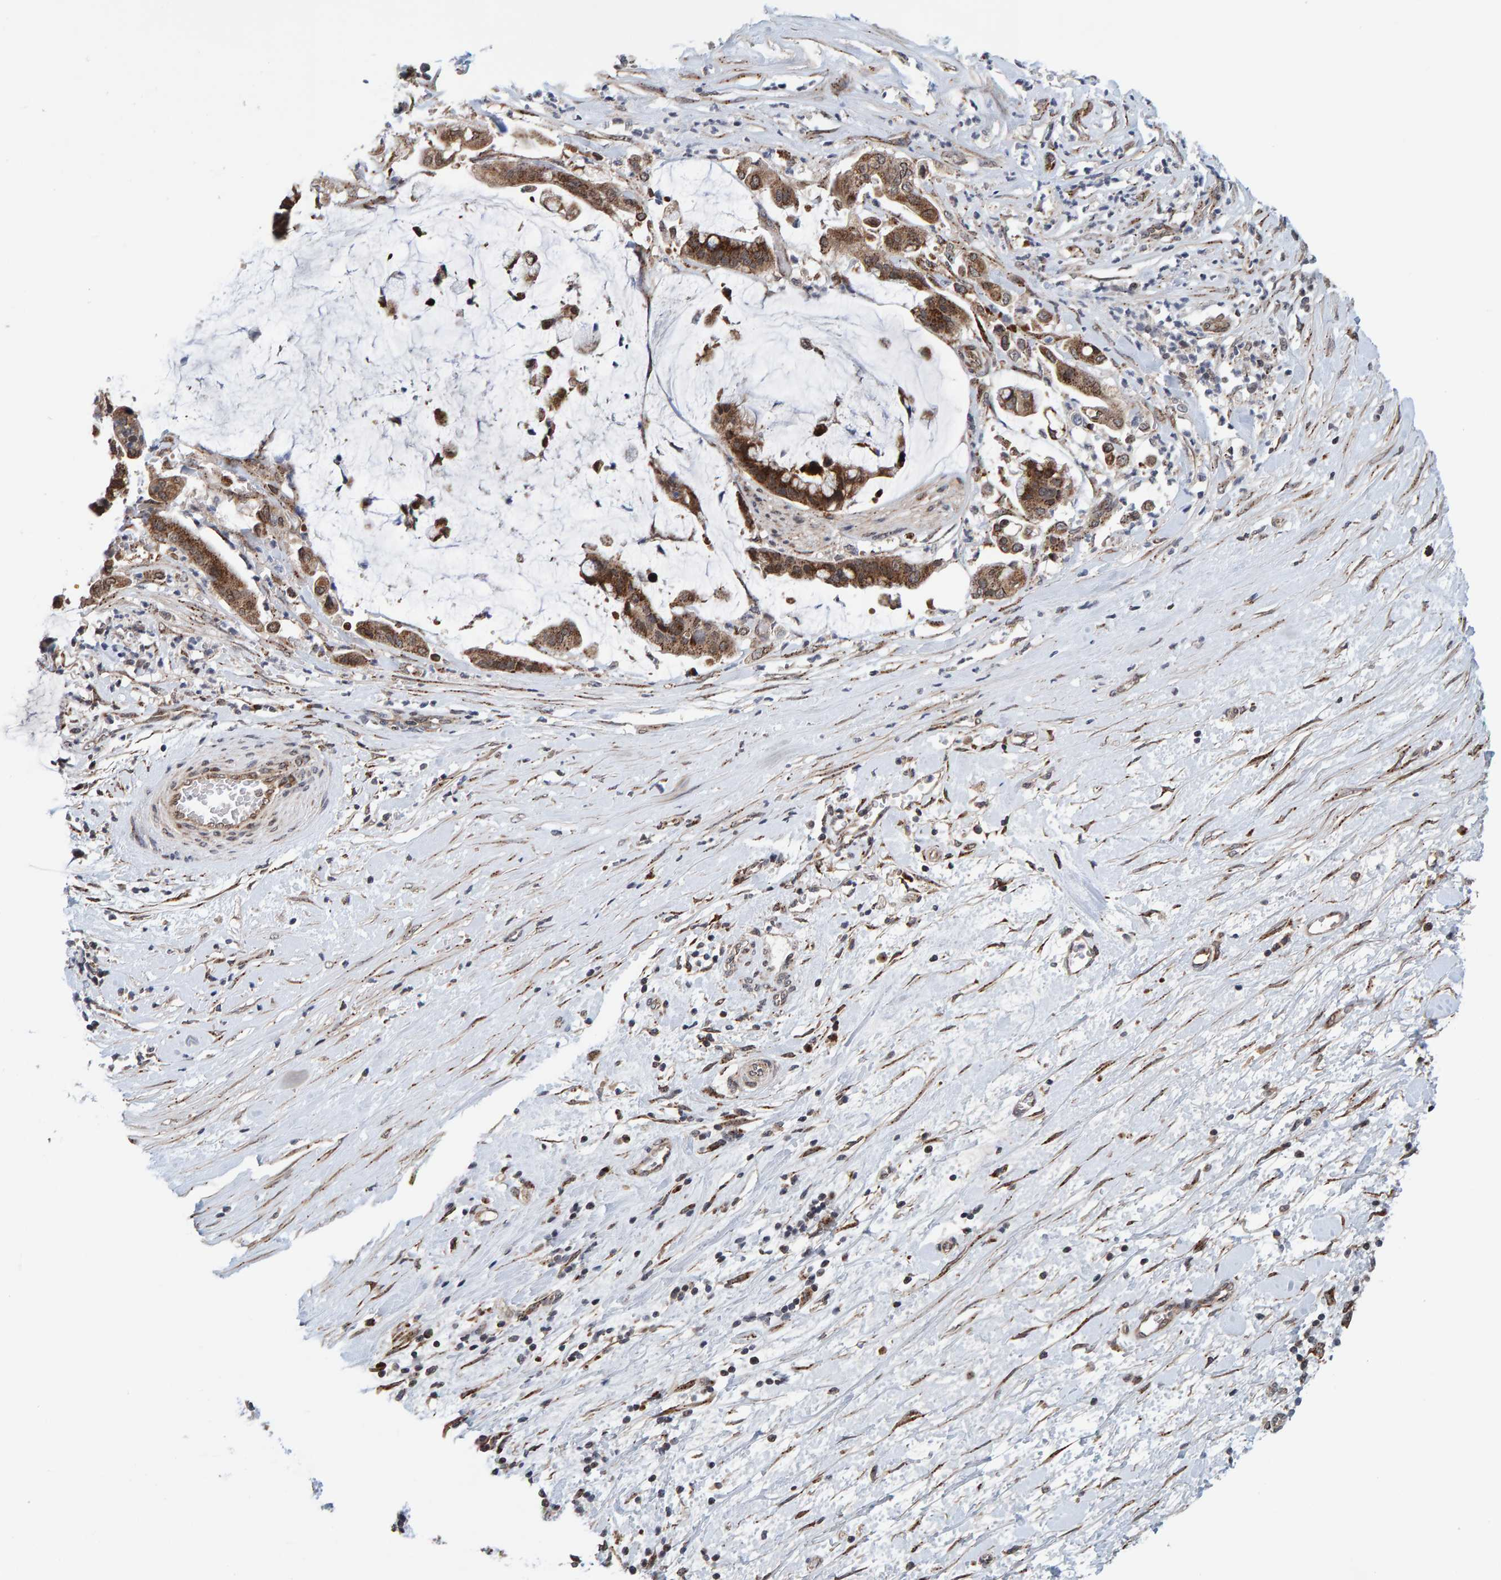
{"staining": {"intensity": "moderate", "quantity": ">75%", "location": "cytoplasmic/membranous"}, "tissue": "pancreatic cancer", "cell_type": "Tumor cells", "image_type": "cancer", "snomed": [{"axis": "morphology", "description": "Adenocarcinoma, NOS"}, {"axis": "topography", "description": "Pancreas"}], "caption": "A medium amount of moderate cytoplasmic/membranous positivity is present in approximately >75% of tumor cells in pancreatic cancer (adenocarcinoma) tissue.", "gene": "CCDC25", "patient": {"sex": "male", "age": 41}}